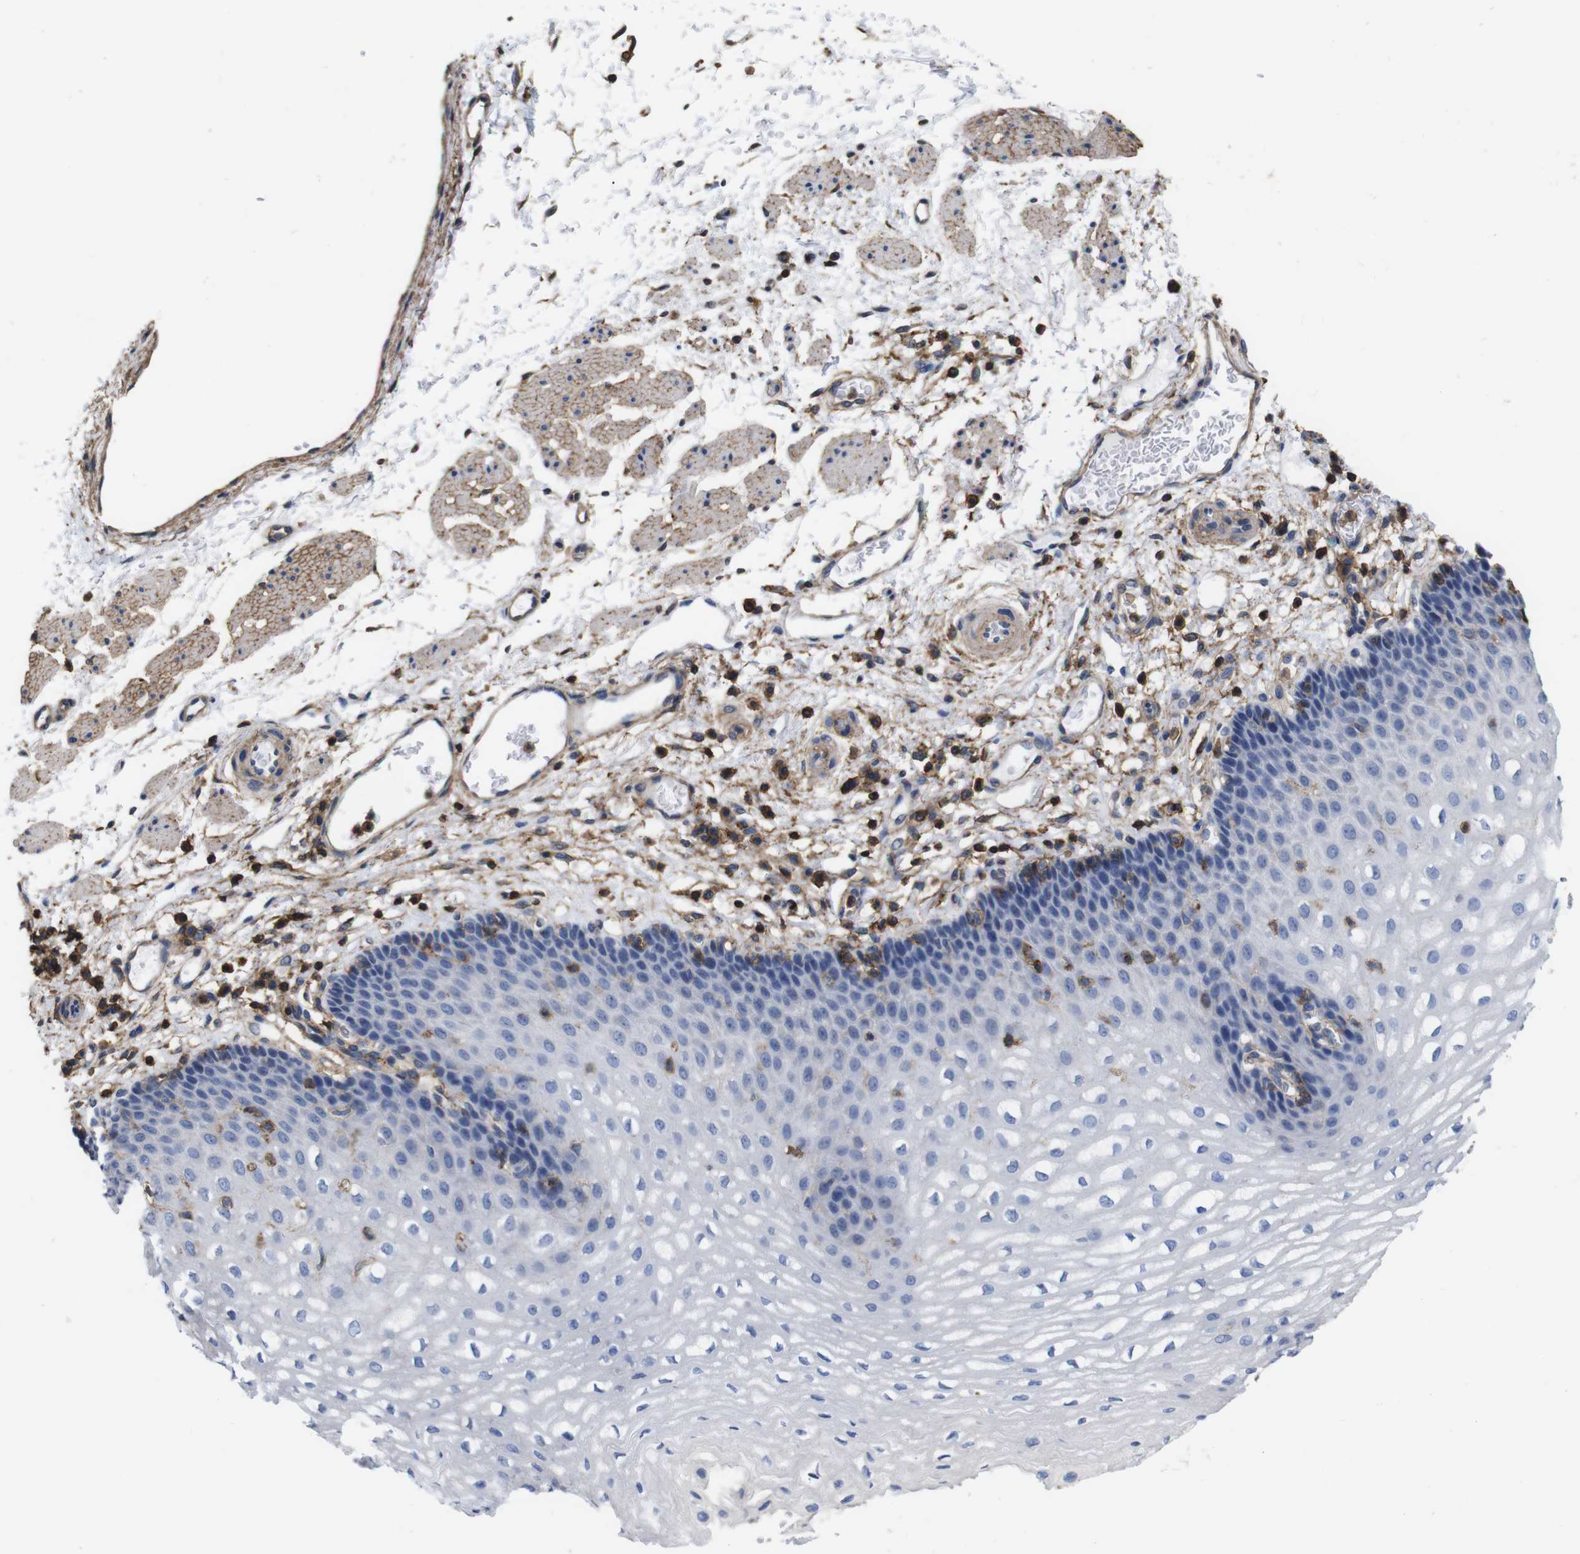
{"staining": {"intensity": "negative", "quantity": "none", "location": "none"}, "tissue": "esophagus", "cell_type": "Squamous epithelial cells", "image_type": "normal", "snomed": [{"axis": "morphology", "description": "Normal tissue, NOS"}, {"axis": "topography", "description": "Esophagus"}], "caption": "Micrograph shows no protein expression in squamous epithelial cells of benign esophagus.", "gene": "PI4KA", "patient": {"sex": "male", "age": 54}}